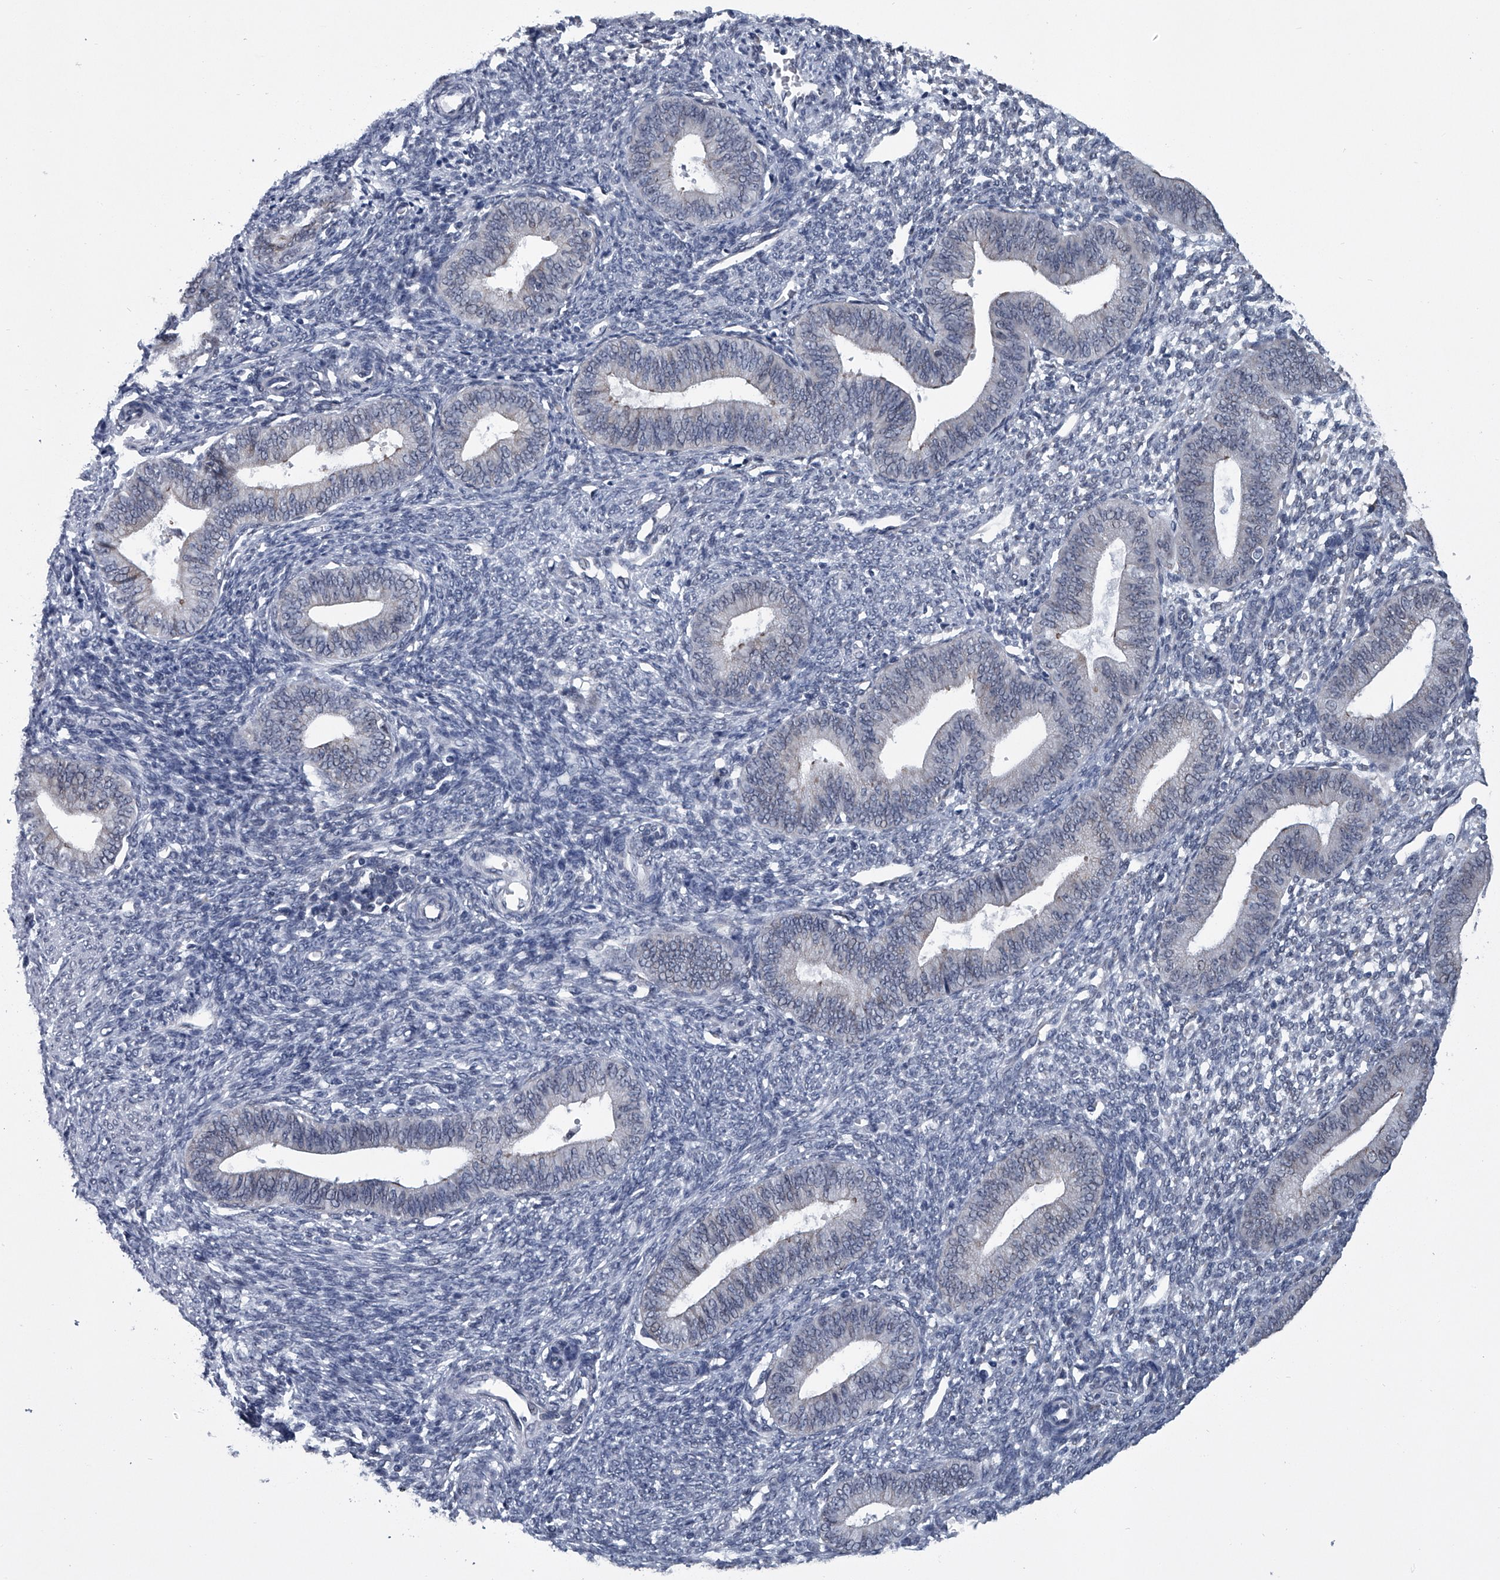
{"staining": {"intensity": "negative", "quantity": "none", "location": "none"}, "tissue": "endometrium", "cell_type": "Cells in endometrial stroma", "image_type": "normal", "snomed": [{"axis": "morphology", "description": "Normal tissue, NOS"}, {"axis": "topography", "description": "Endometrium"}], "caption": "The micrograph reveals no significant staining in cells in endometrial stroma of endometrium. (DAB (3,3'-diaminobenzidine) immunohistochemistry visualized using brightfield microscopy, high magnification).", "gene": "PPP2R5D", "patient": {"sex": "female", "age": 46}}